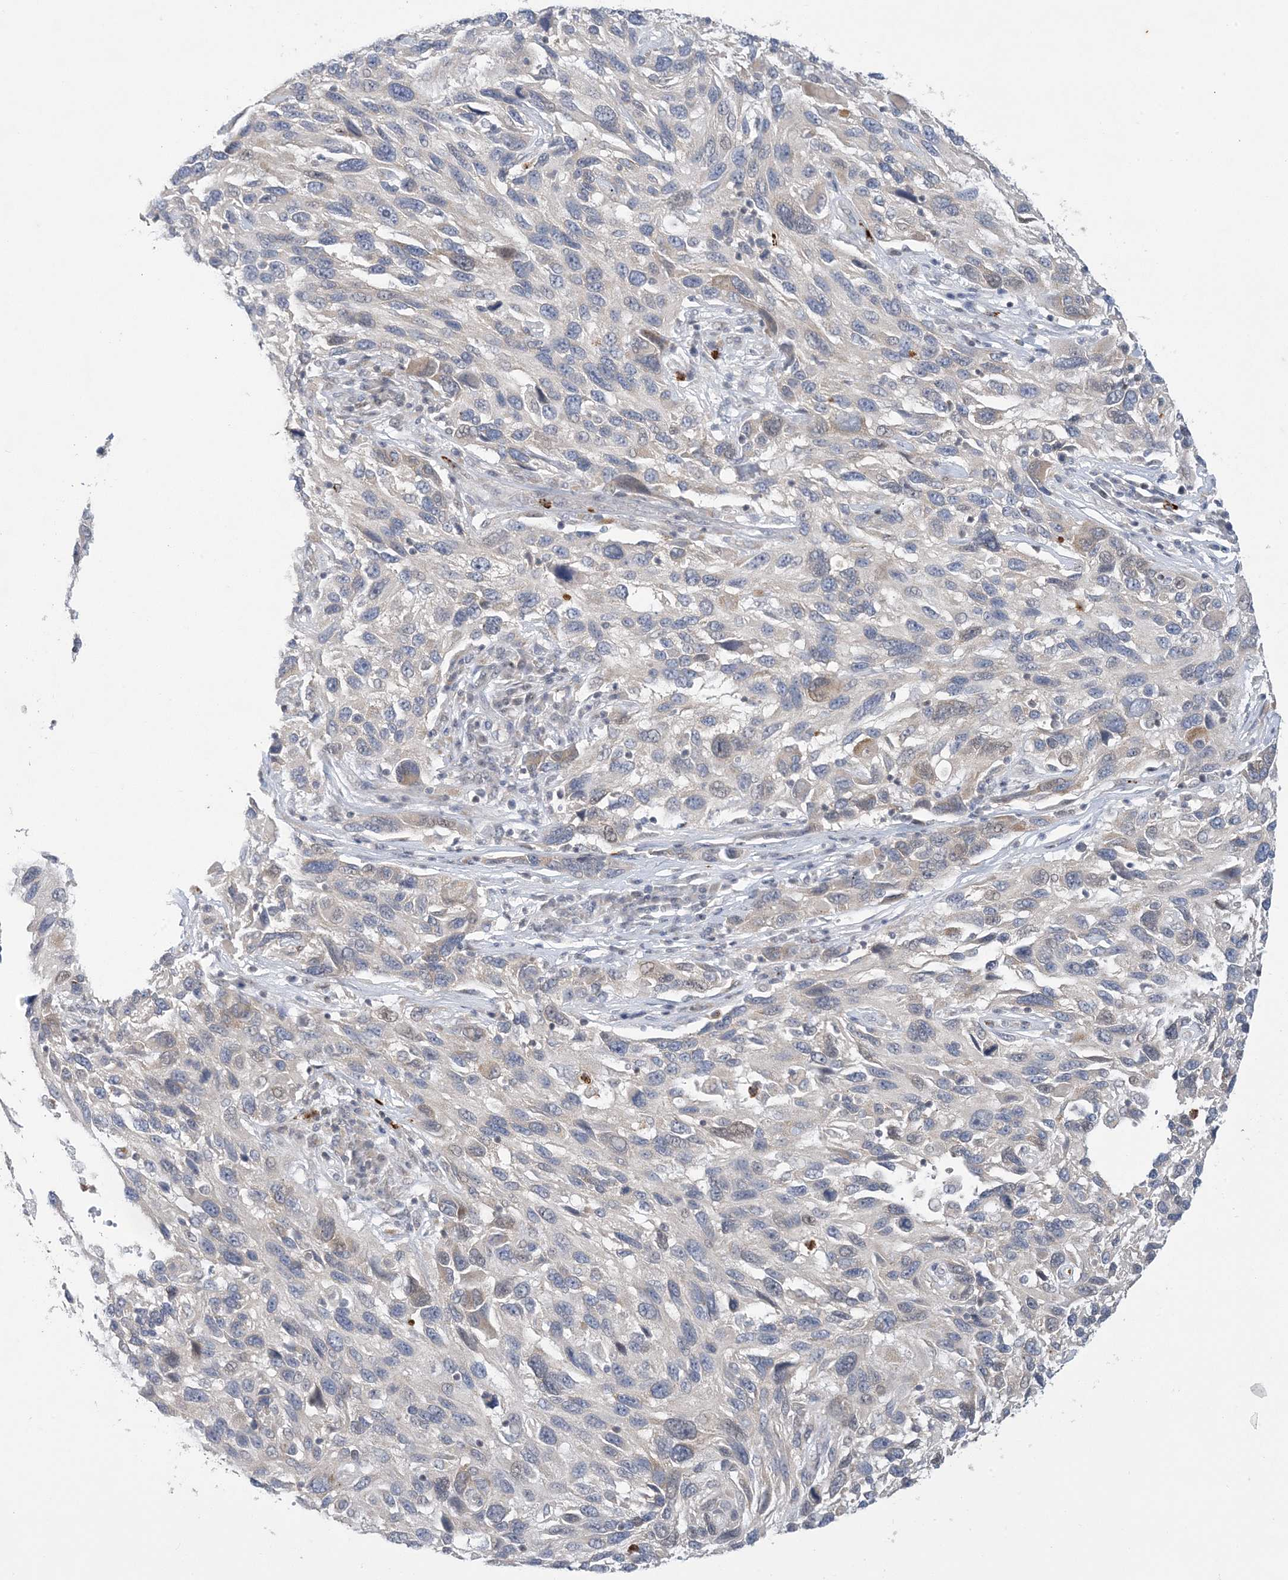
{"staining": {"intensity": "negative", "quantity": "none", "location": "none"}, "tissue": "melanoma", "cell_type": "Tumor cells", "image_type": "cancer", "snomed": [{"axis": "morphology", "description": "Malignant melanoma, NOS"}, {"axis": "topography", "description": "Skin"}], "caption": "This histopathology image is of malignant melanoma stained with immunohistochemistry to label a protein in brown with the nuclei are counter-stained blue. There is no expression in tumor cells.", "gene": "KIF3A", "patient": {"sex": "male", "age": 53}}